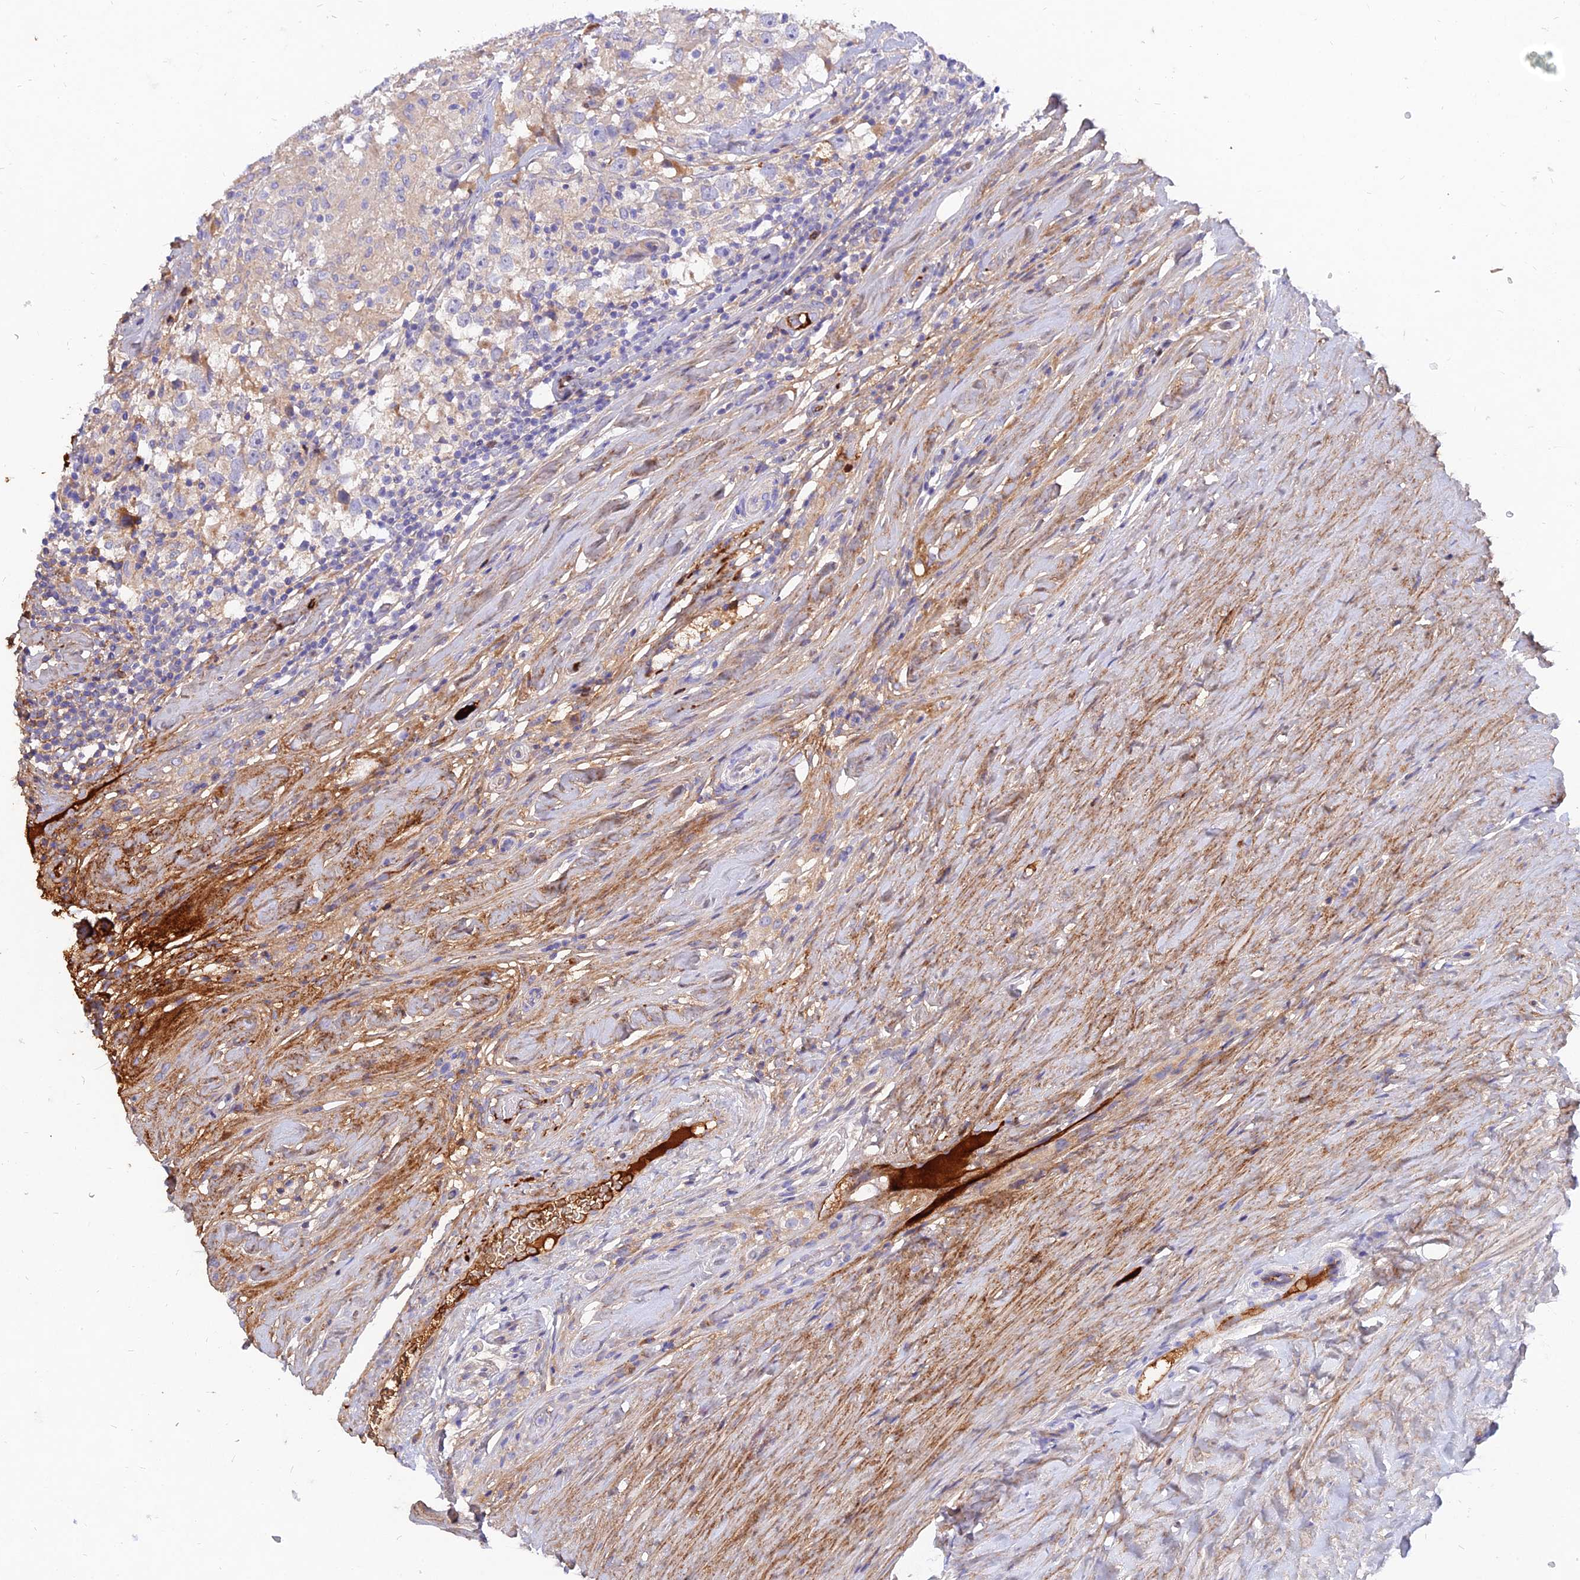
{"staining": {"intensity": "weak", "quantity": "25%-75%", "location": "cytoplasmic/membranous"}, "tissue": "testis cancer", "cell_type": "Tumor cells", "image_type": "cancer", "snomed": [{"axis": "morphology", "description": "Seminoma, NOS"}, {"axis": "topography", "description": "Testis"}], "caption": "Protein expression by immunohistochemistry reveals weak cytoplasmic/membranous positivity in approximately 25%-75% of tumor cells in testis cancer.", "gene": "MROH1", "patient": {"sex": "male", "age": 46}}